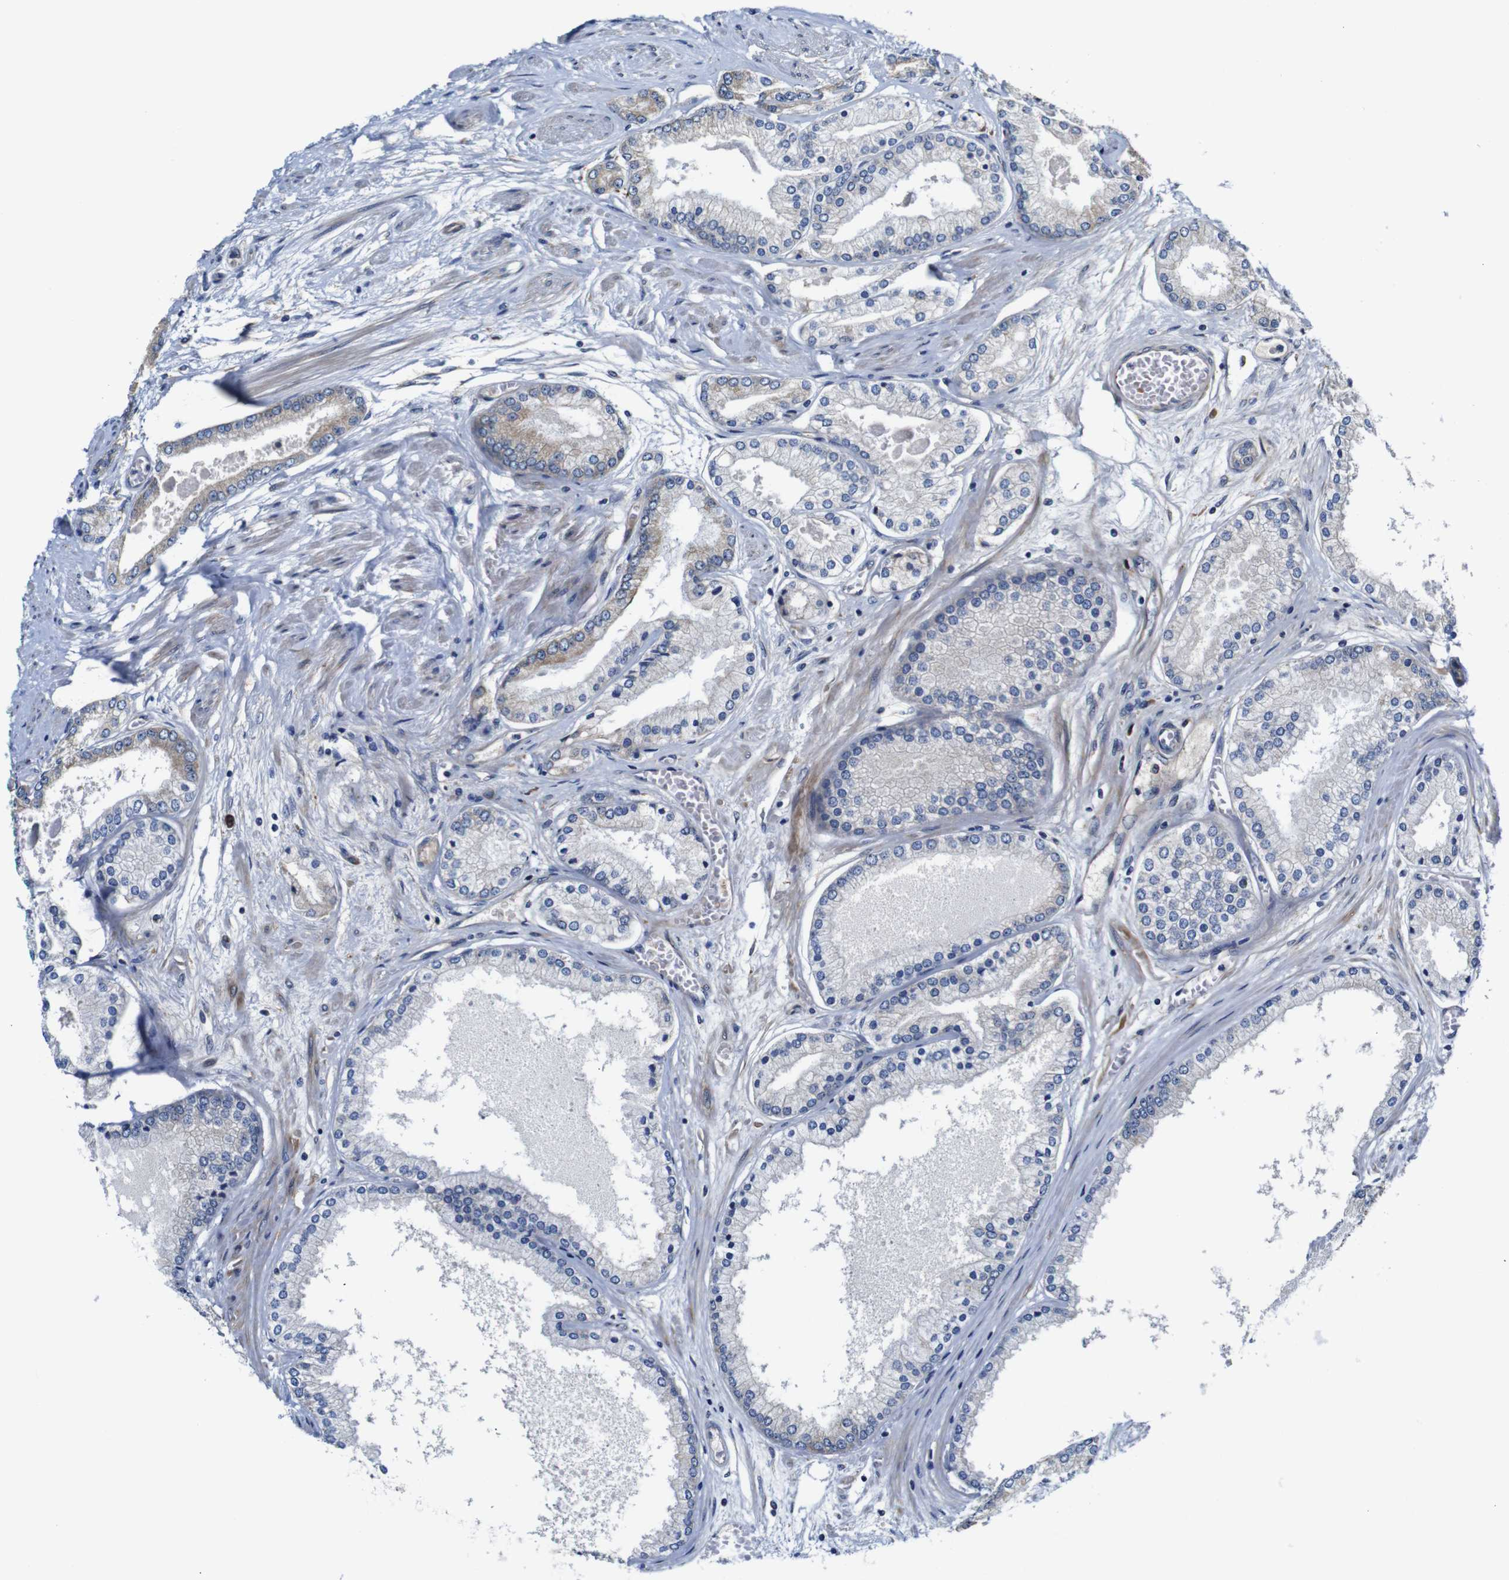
{"staining": {"intensity": "weak", "quantity": "25%-75%", "location": "cytoplasmic/membranous"}, "tissue": "prostate cancer", "cell_type": "Tumor cells", "image_type": "cancer", "snomed": [{"axis": "morphology", "description": "Adenocarcinoma, High grade"}, {"axis": "topography", "description": "Prostate"}], "caption": "A low amount of weak cytoplasmic/membranous expression is present in about 25%-75% of tumor cells in prostate adenocarcinoma (high-grade) tissue.", "gene": "CLCC1", "patient": {"sex": "male", "age": 59}}